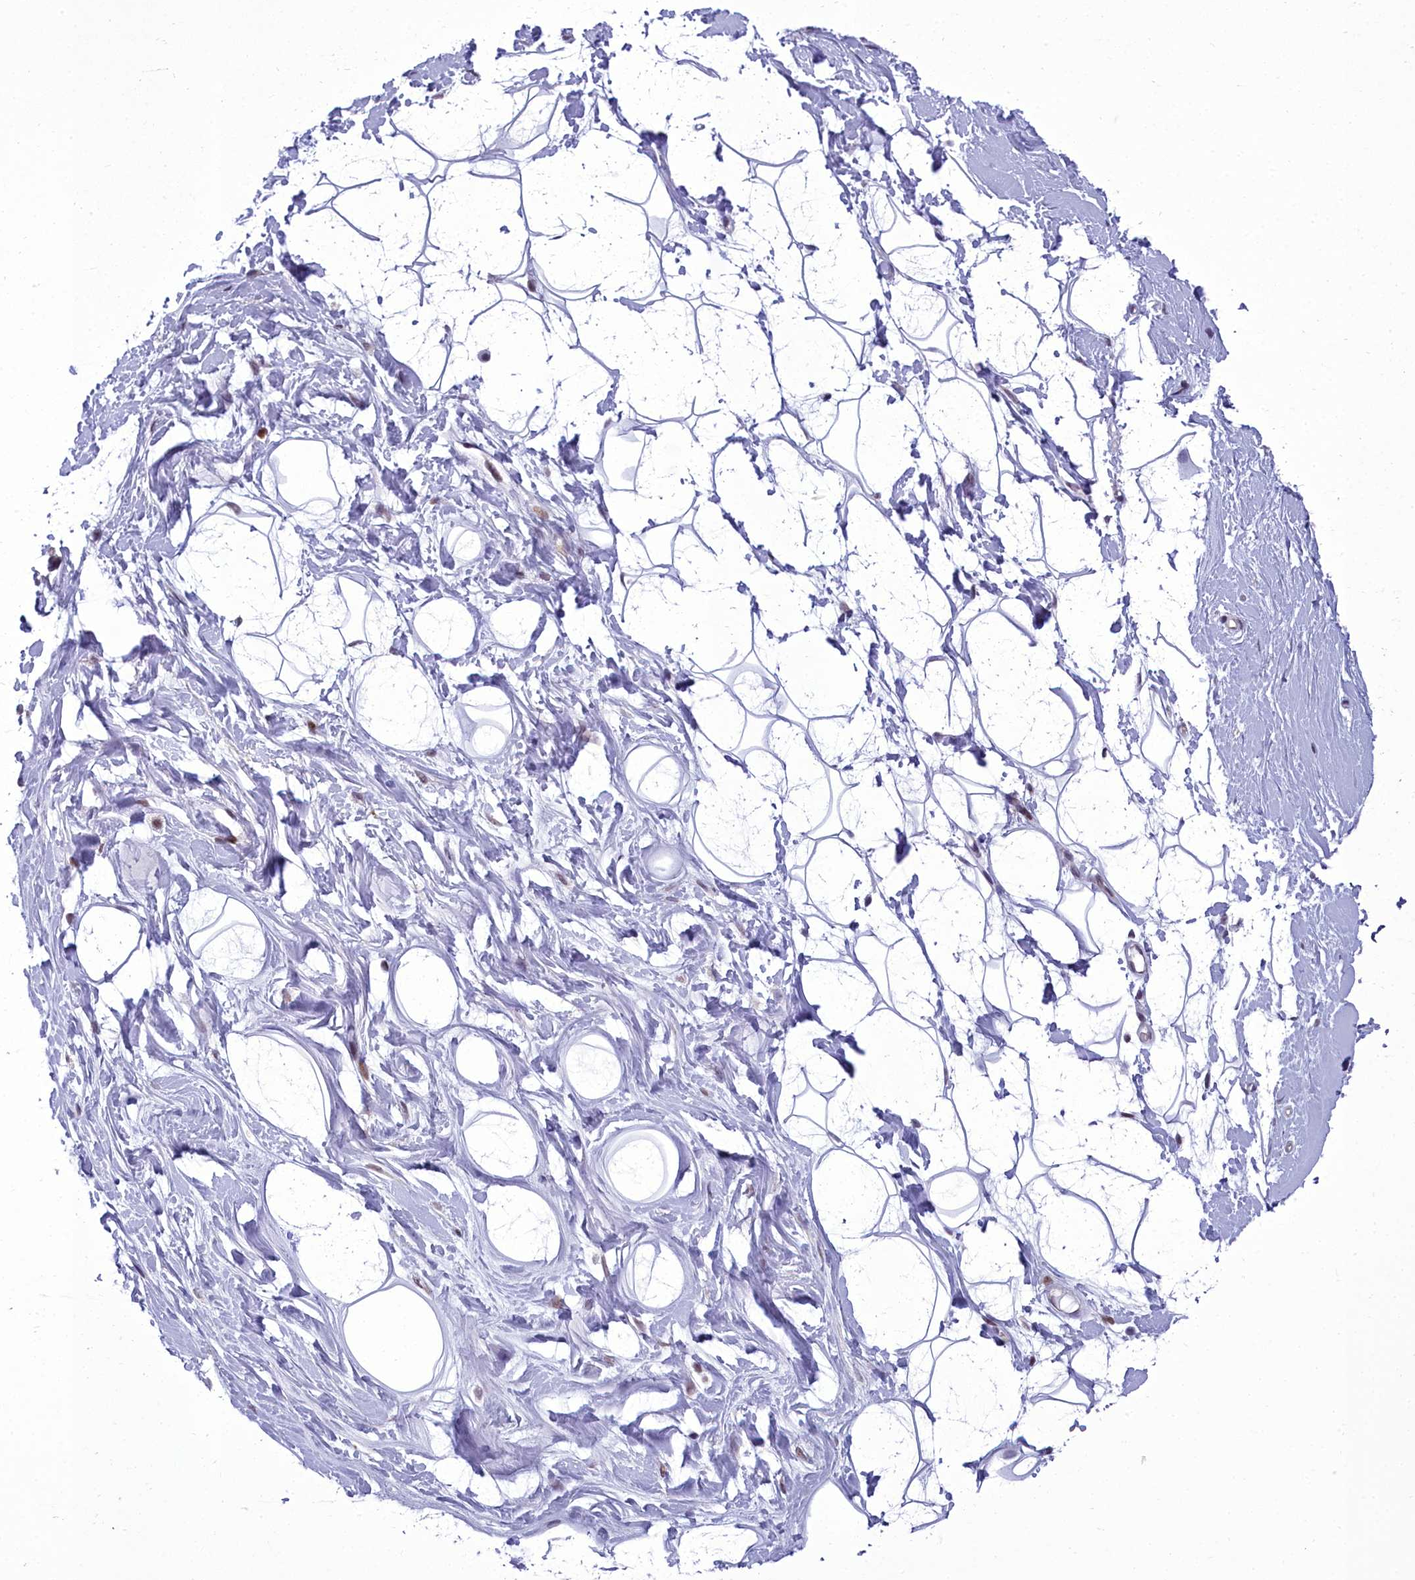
{"staining": {"intensity": "negative", "quantity": "none", "location": "none"}, "tissue": "adipose tissue", "cell_type": "Adipocytes", "image_type": "normal", "snomed": [{"axis": "morphology", "description": "Normal tissue, NOS"}, {"axis": "topography", "description": "Breast"}], "caption": "Image shows no protein staining in adipocytes of unremarkable adipose tissue.", "gene": "CEACAM19", "patient": {"sex": "female", "age": 26}}